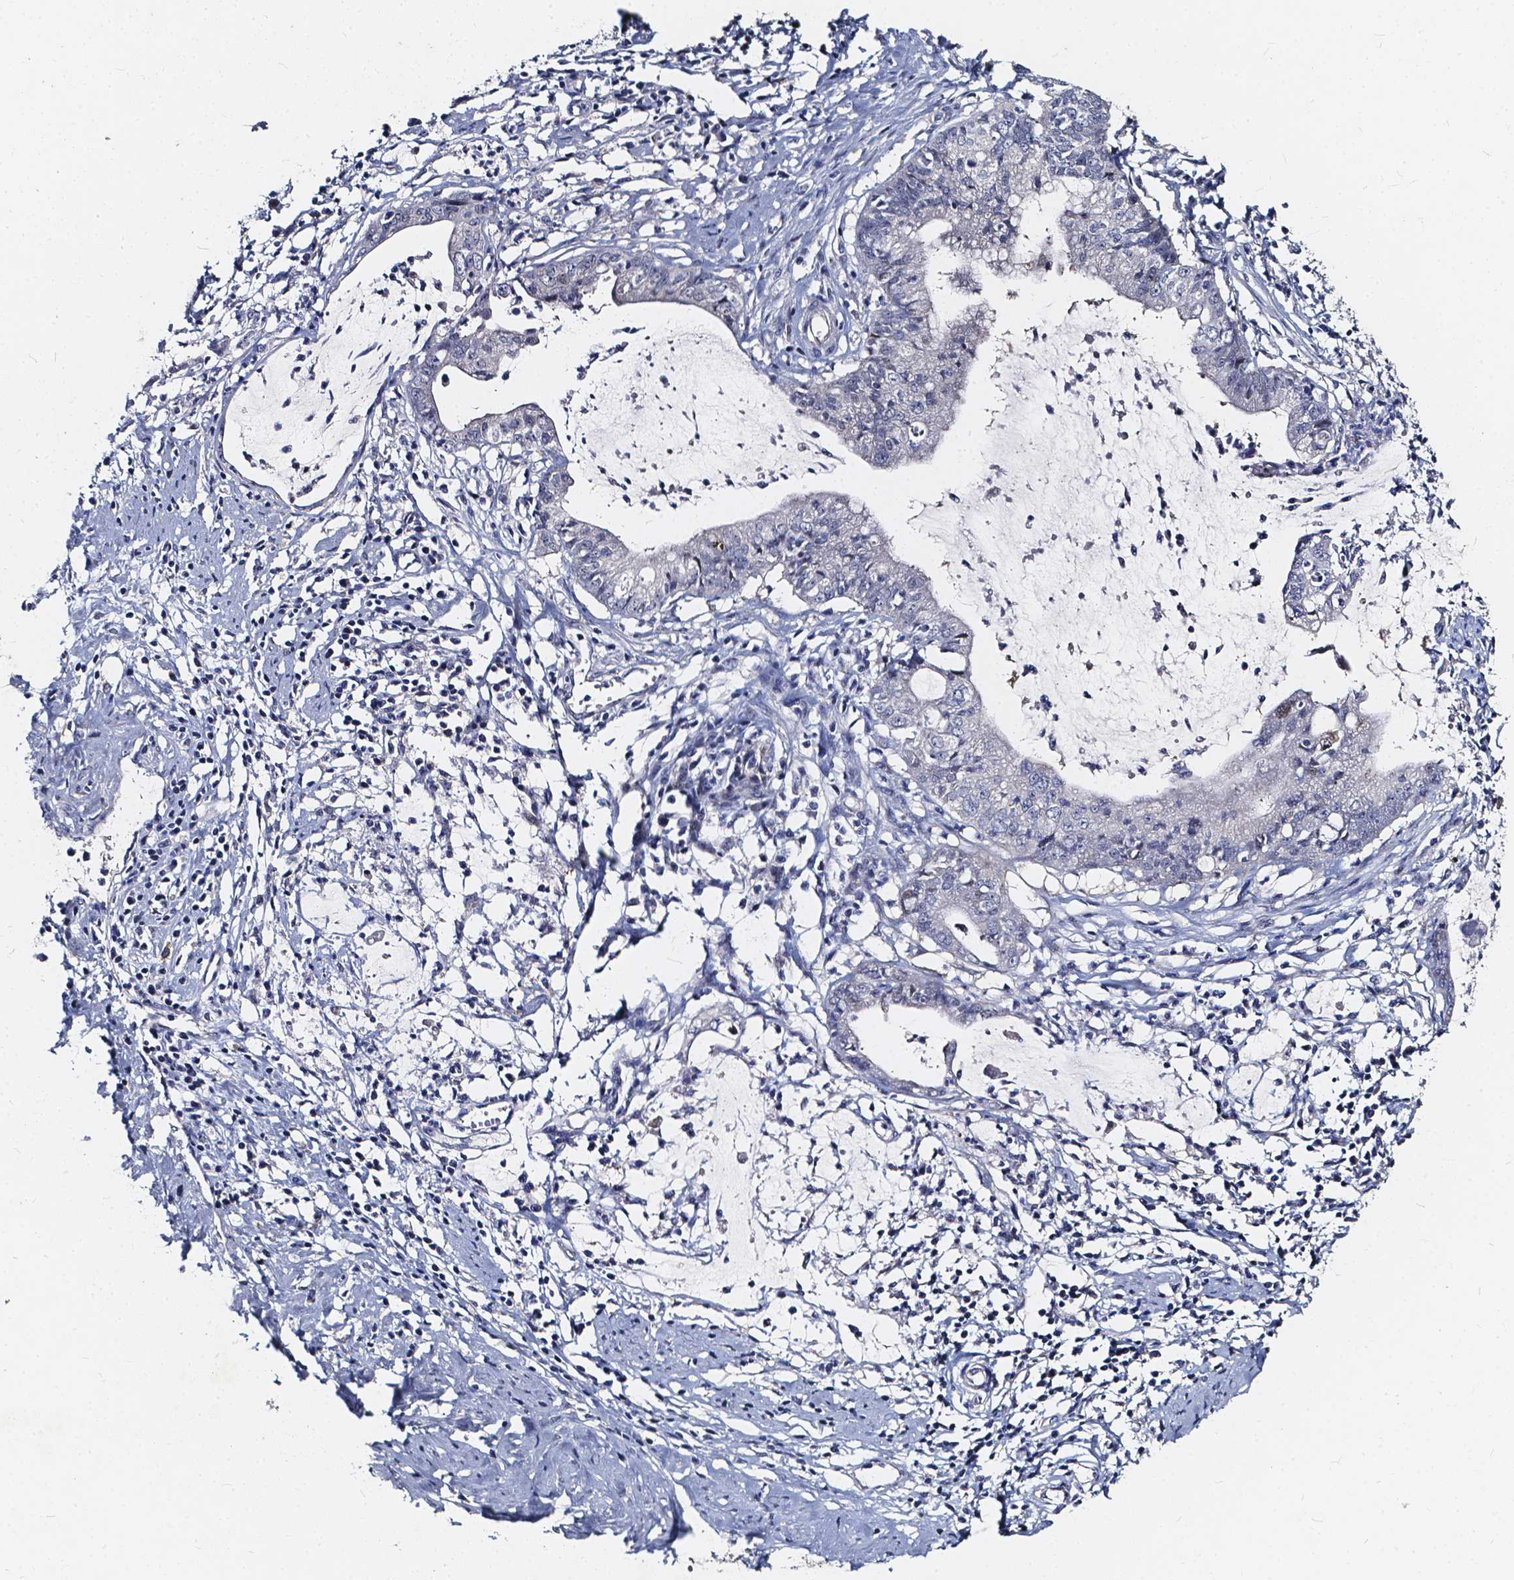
{"staining": {"intensity": "negative", "quantity": "none", "location": "none"}, "tissue": "cervical cancer", "cell_type": "Tumor cells", "image_type": "cancer", "snomed": [{"axis": "morphology", "description": "Normal tissue, NOS"}, {"axis": "morphology", "description": "Adenocarcinoma, NOS"}, {"axis": "topography", "description": "Cervix"}], "caption": "Cervical adenocarcinoma was stained to show a protein in brown. There is no significant staining in tumor cells.", "gene": "SOWAHA", "patient": {"sex": "female", "age": 38}}